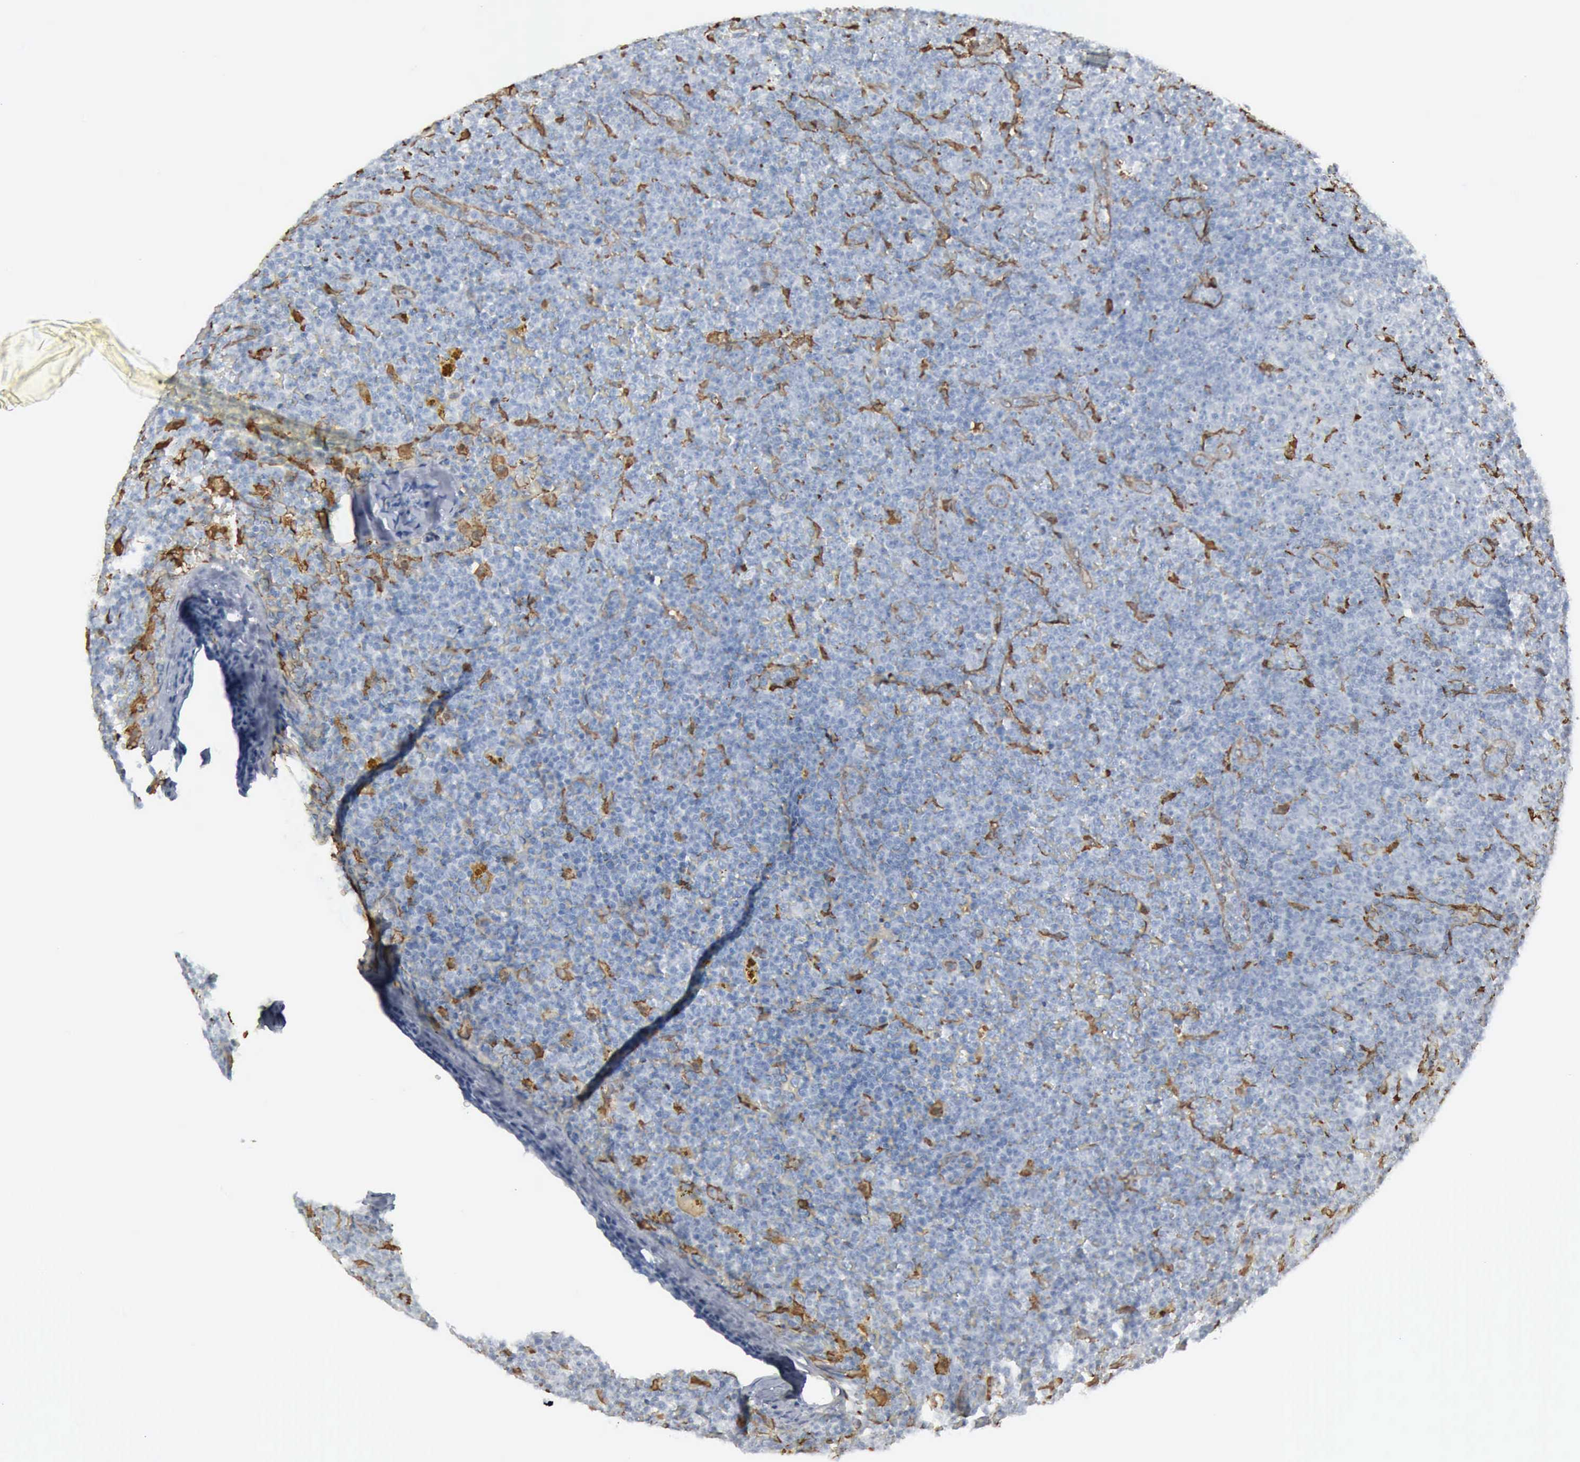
{"staining": {"intensity": "negative", "quantity": "none", "location": "none"}, "tissue": "lymphoma", "cell_type": "Tumor cells", "image_type": "cancer", "snomed": [{"axis": "morphology", "description": "Malignant lymphoma, non-Hodgkin's type, Low grade"}, {"axis": "topography", "description": "Lymph node"}], "caption": "Immunohistochemical staining of lymphoma exhibits no significant positivity in tumor cells.", "gene": "FSCN1", "patient": {"sex": "male", "age": 50}}